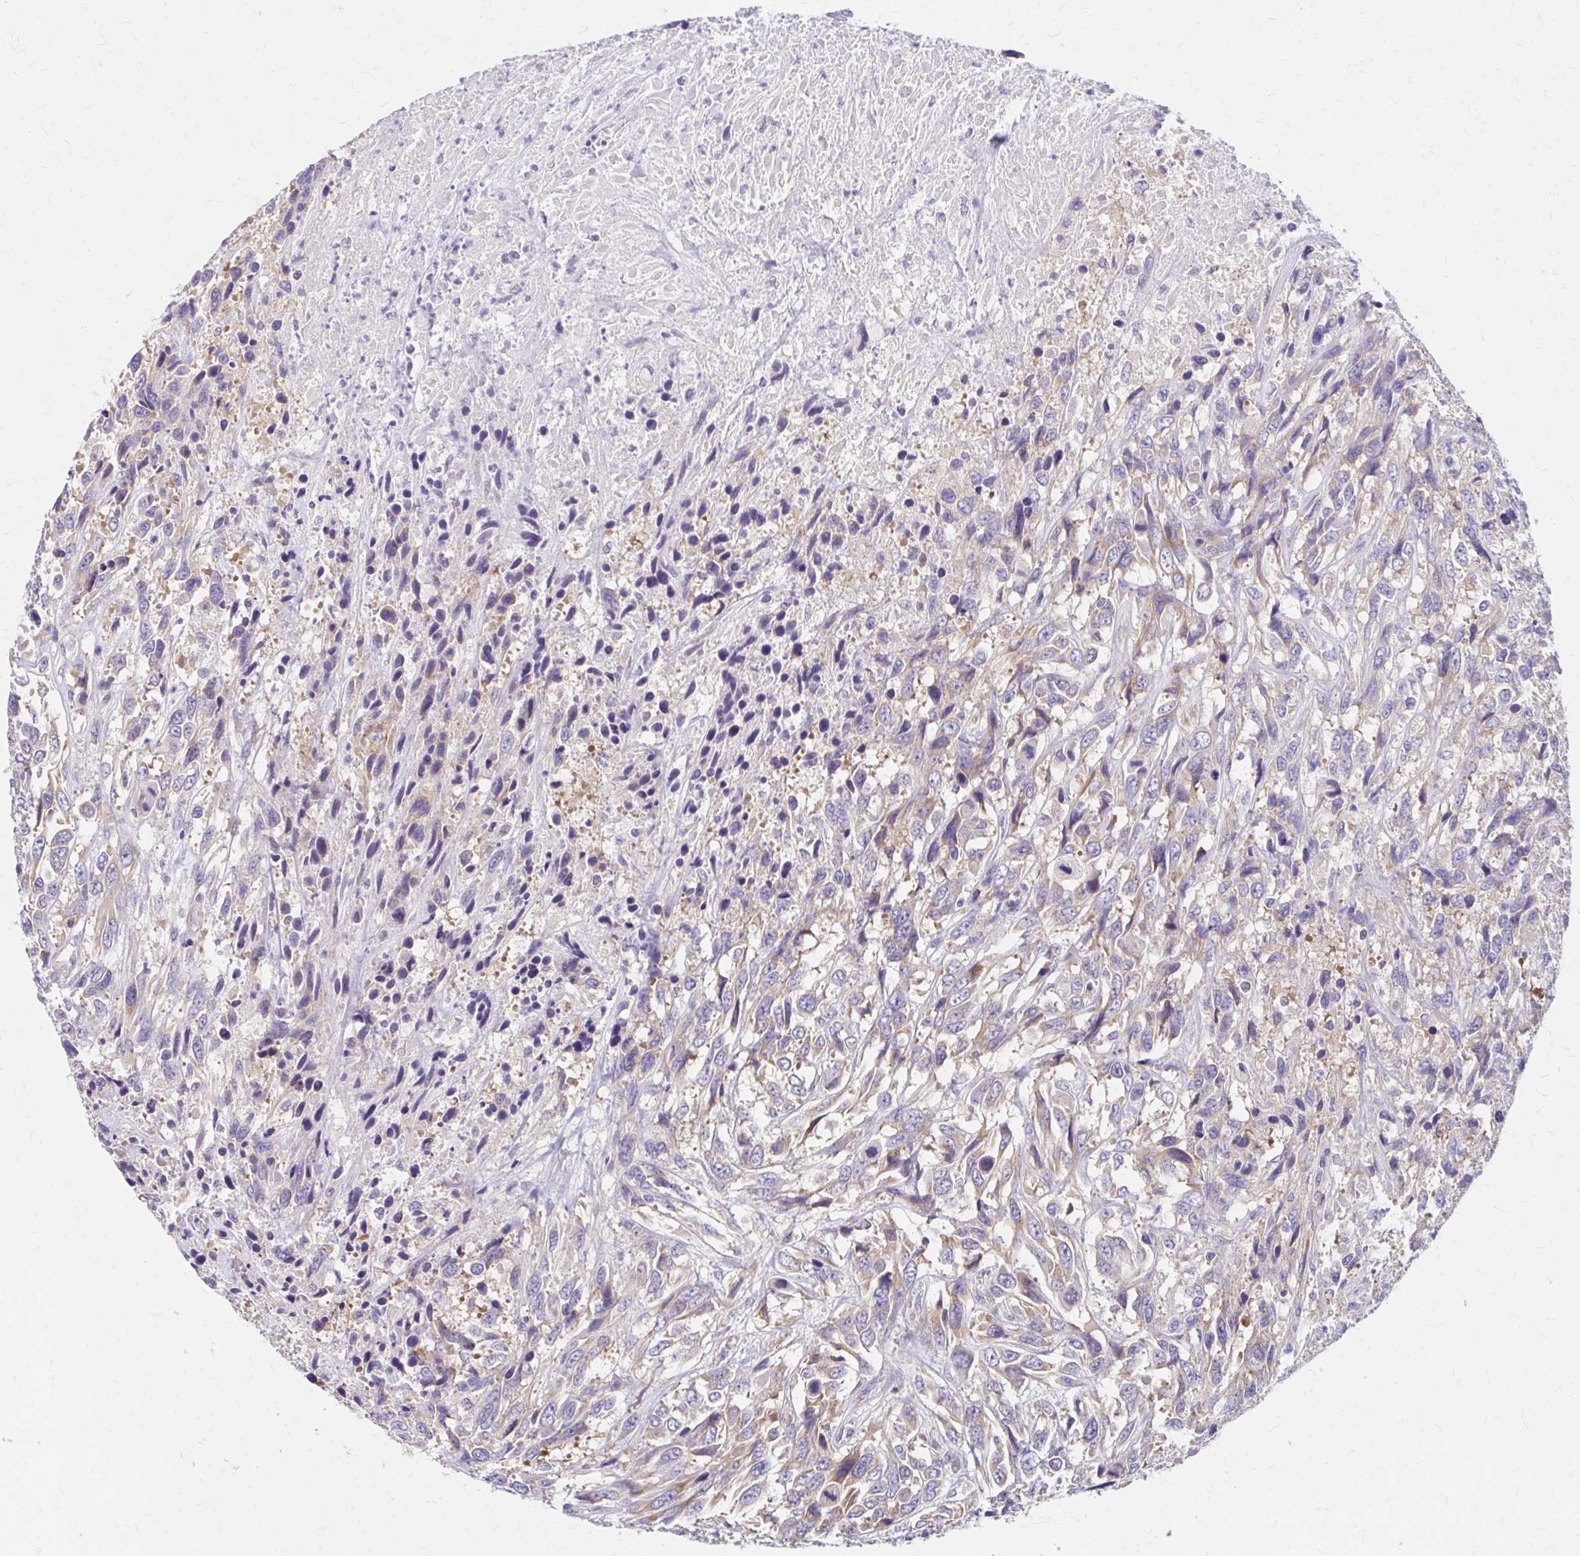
{"staining": {"intensity": "weak", "quantity": "<25%", "location": "cytoplasmic/membranous"}, "tissue": "urothelial cancer", "cell_type": "Tumor cells", "image_type": "cancer", "snomed": [{"axis": "morphology", "description": "Urothelial carcinoma, High grade"}, {"axis": "topography", "description": "Urinary bladder"}], "caption": "IHC image of neoplastic tissue: urothelial cancer stained with DAB exhibits no significant protein expression in tumor cells.", "gene": "RPL27A", "patient": {"sex": "female", "age": 70}}